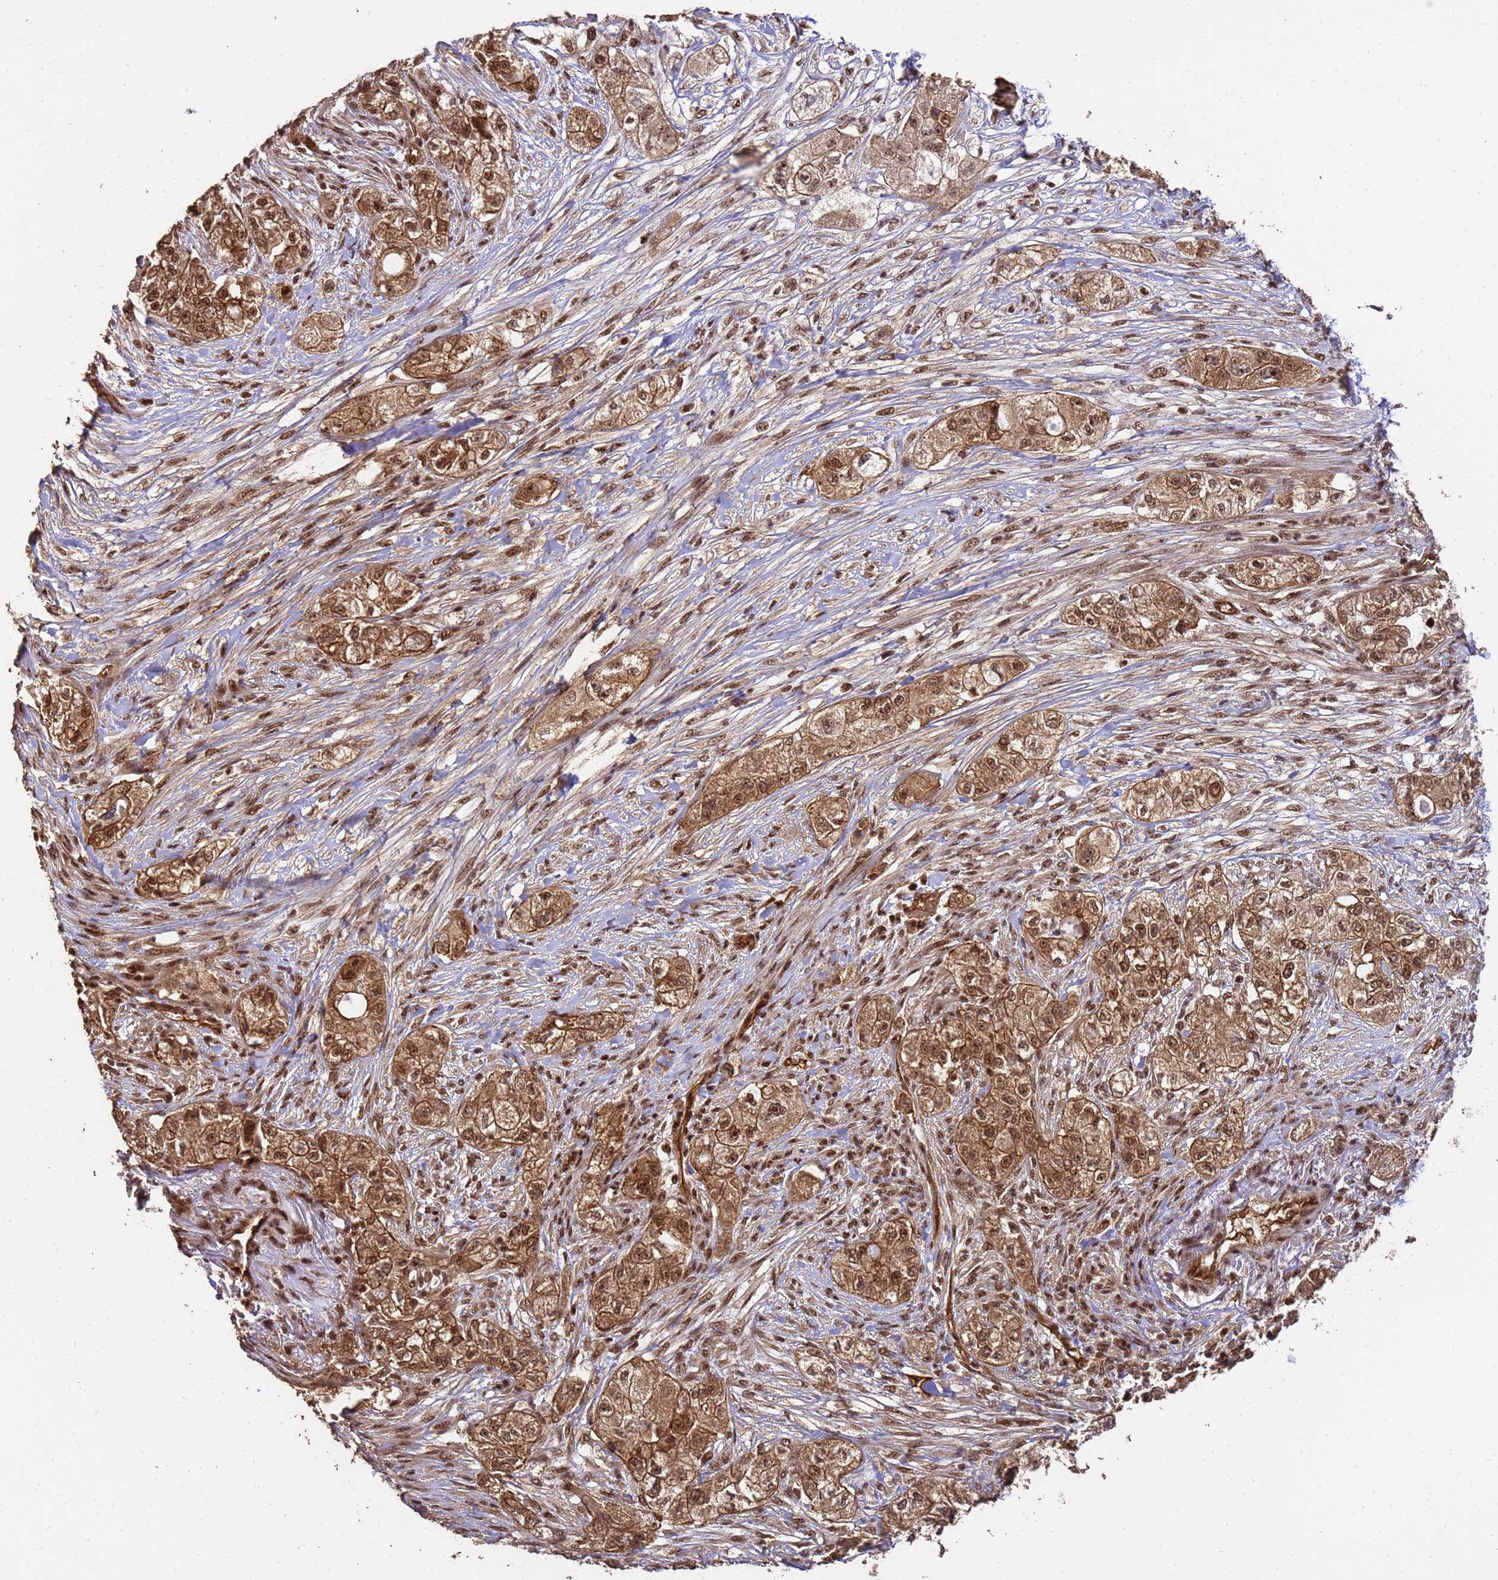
{"staining": {"intensity": "strong", "quantity": ">75%", "location": "cytoplasmic/membranous,nuclear"}, "tissue": "pancreatic cancer", "cell_type": "Tumor cells", "image_type": "cancer", "snomed": [{"axis": "morphology", "description": "Adenocarcinoma, NOS"}, {"axis": "topography", "description": "Pancreas"}], "caption": "About >75% of tumor cells in human pancreatic cancer reveal strong cytoplasmic/membranous and nuclear protein positivity as visualized by brown immunohistochemical staining.", "gene": "SYF2", "patient": {"sex": "female", "age": 78}}